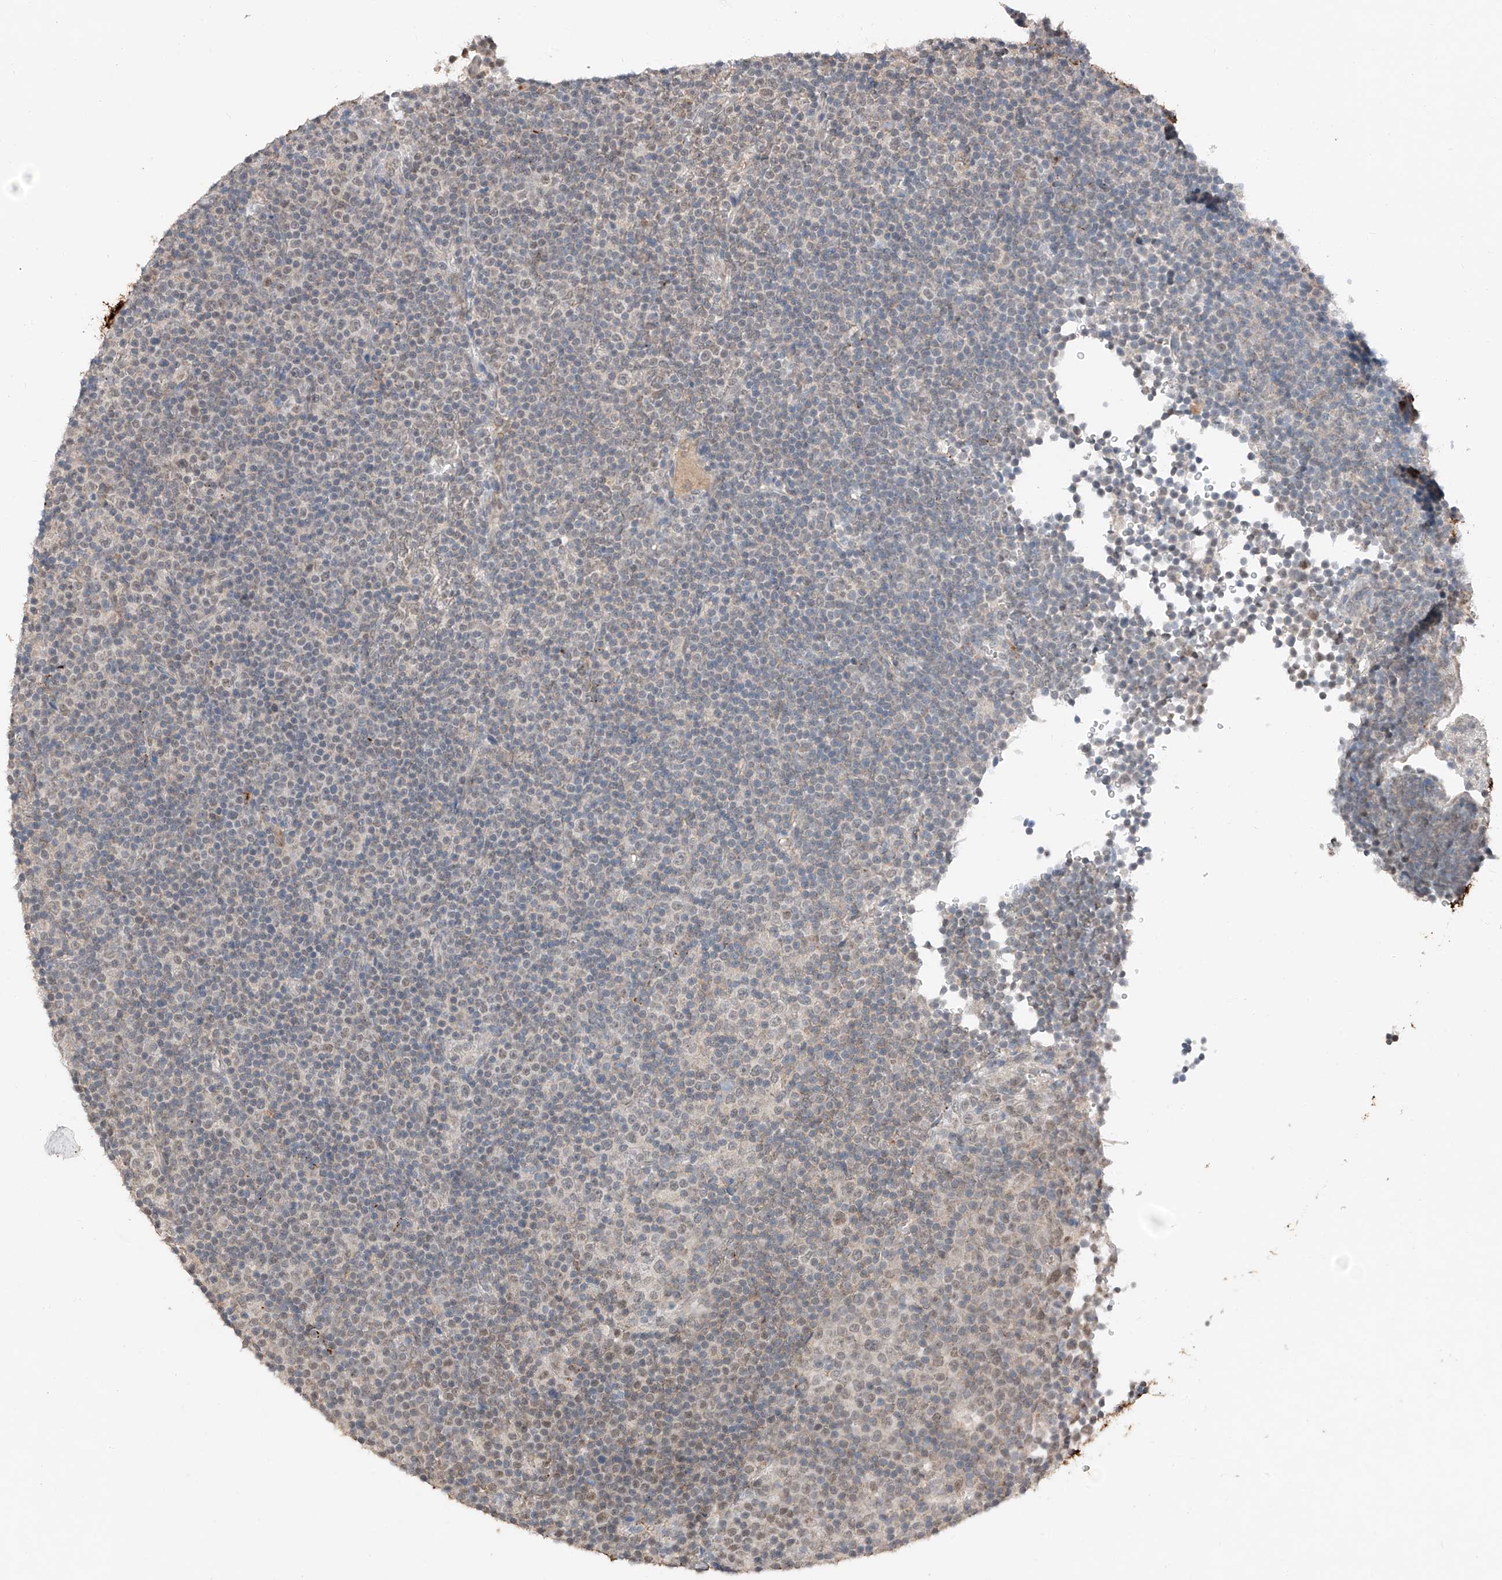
{"staining": {"intensity": "negative", "quantity": "none", "location": "none"}, "tissue": "lymphoma", "cell_type": "Tumor cells", "image_type": "cancer", "snomed": [{"axis": "morphology", "description": "Malignant lymphoma, non-Hodgkin's type, Low grade"}, {"axis": "topography", "description": "Lymph node"}], "caption": "Immunohistochemistry of lymphoma demonstrates no staining in tumor cells. (DAB immunohistochemistry (IHC) with hematoxylin counter stain).", "gene": "TBX4", "patient": {"sex": "female", "age": 67}}